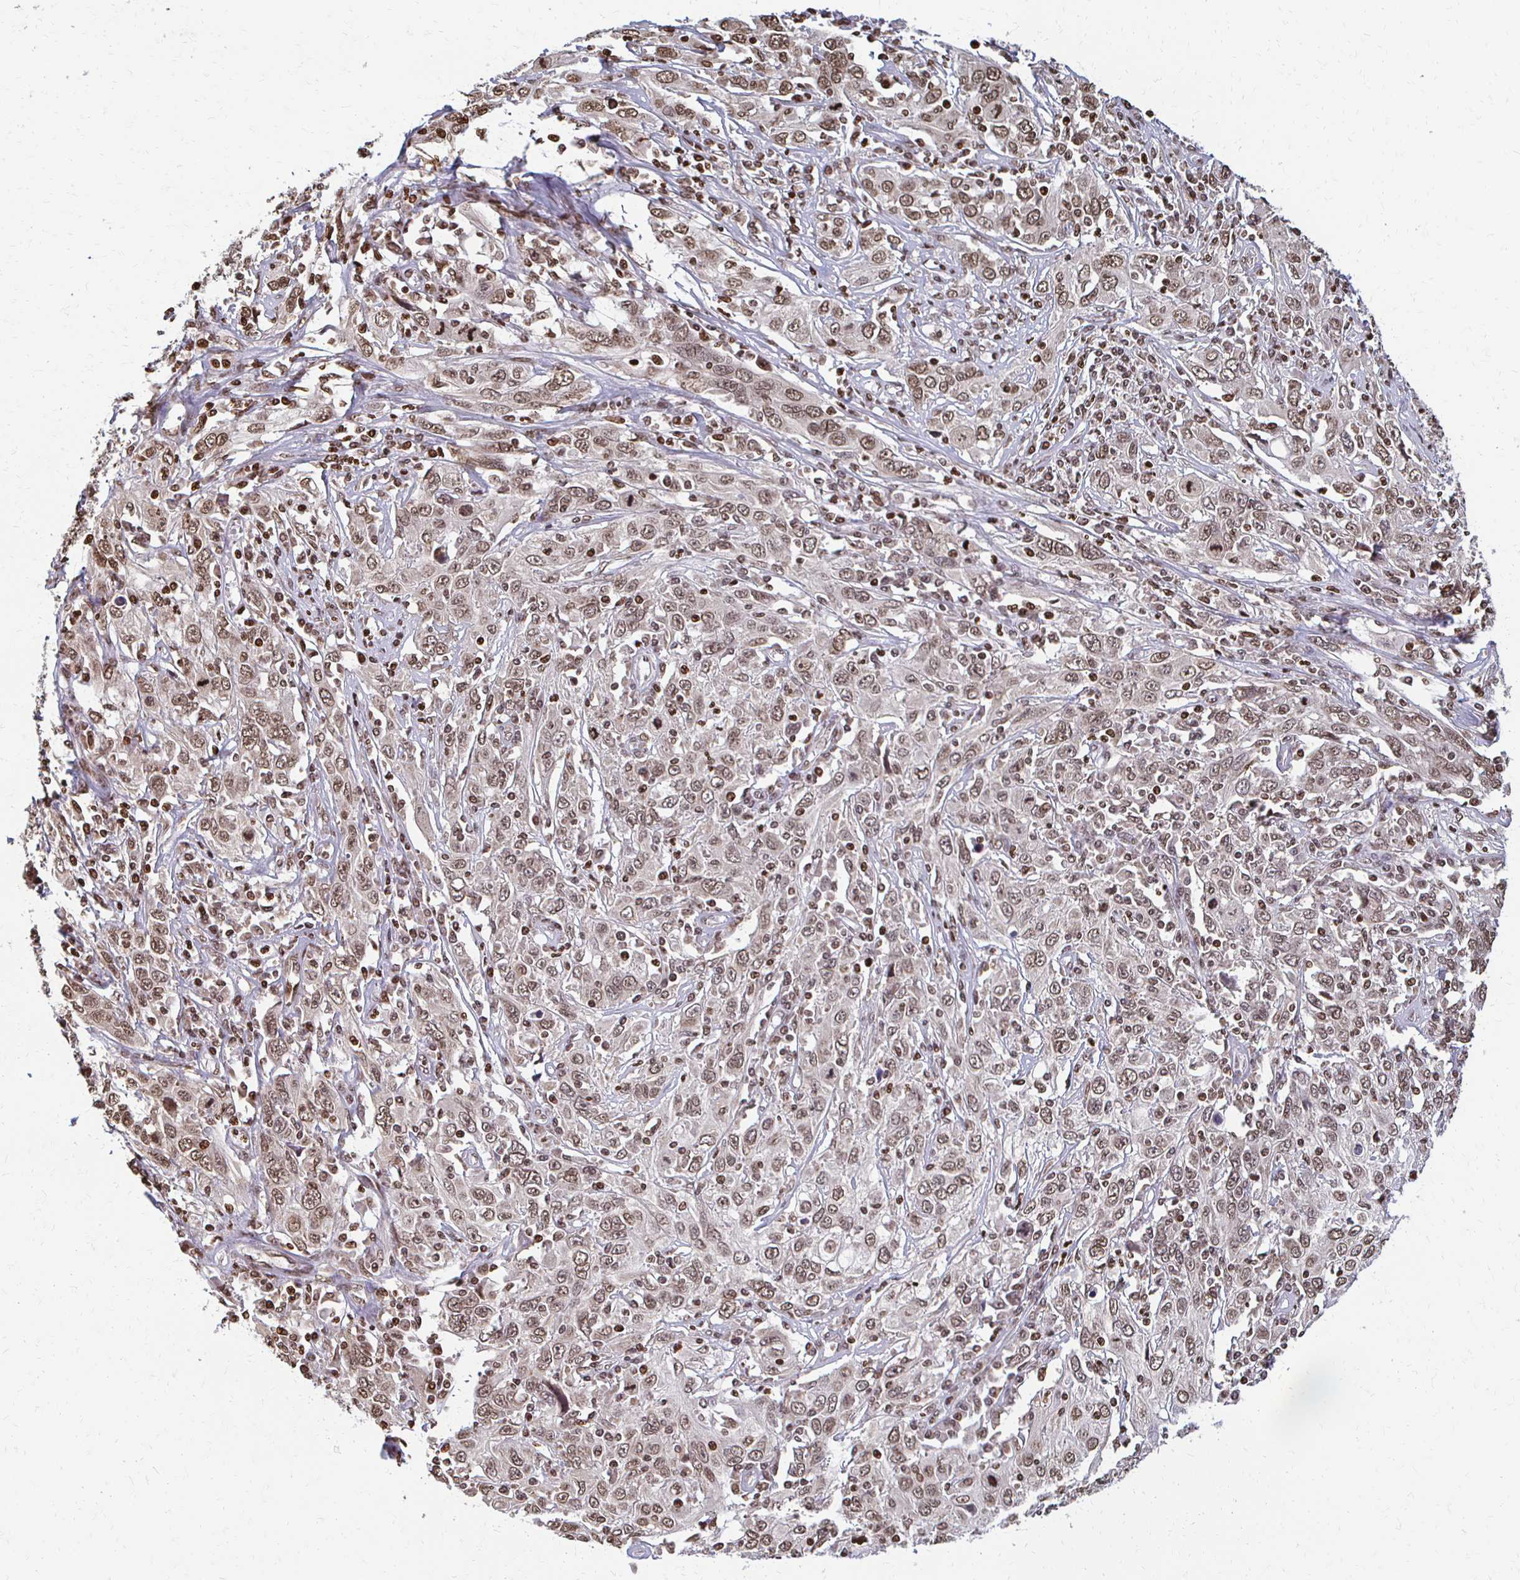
{"staining": {"intensity": "moderate", "quantity": ">75%", "location": "nuclear"}, "tissue": "cervical cancer", "cell_type": "Tumor cells", "image_type": "cancer", "snomed": [{"axis": "morphology", "description": "Squamous cell carcinoma, NOS"}, {"axis": "topography", "description": "Cervix"}], "caption": "Squamous cell carcinoma (cervical) stained with IHC reveals moderate nuclear positivity in approximately >75% of tumor cells.", "gene": "HOXA9", "patient": {"sex": "female", "age": 46}}